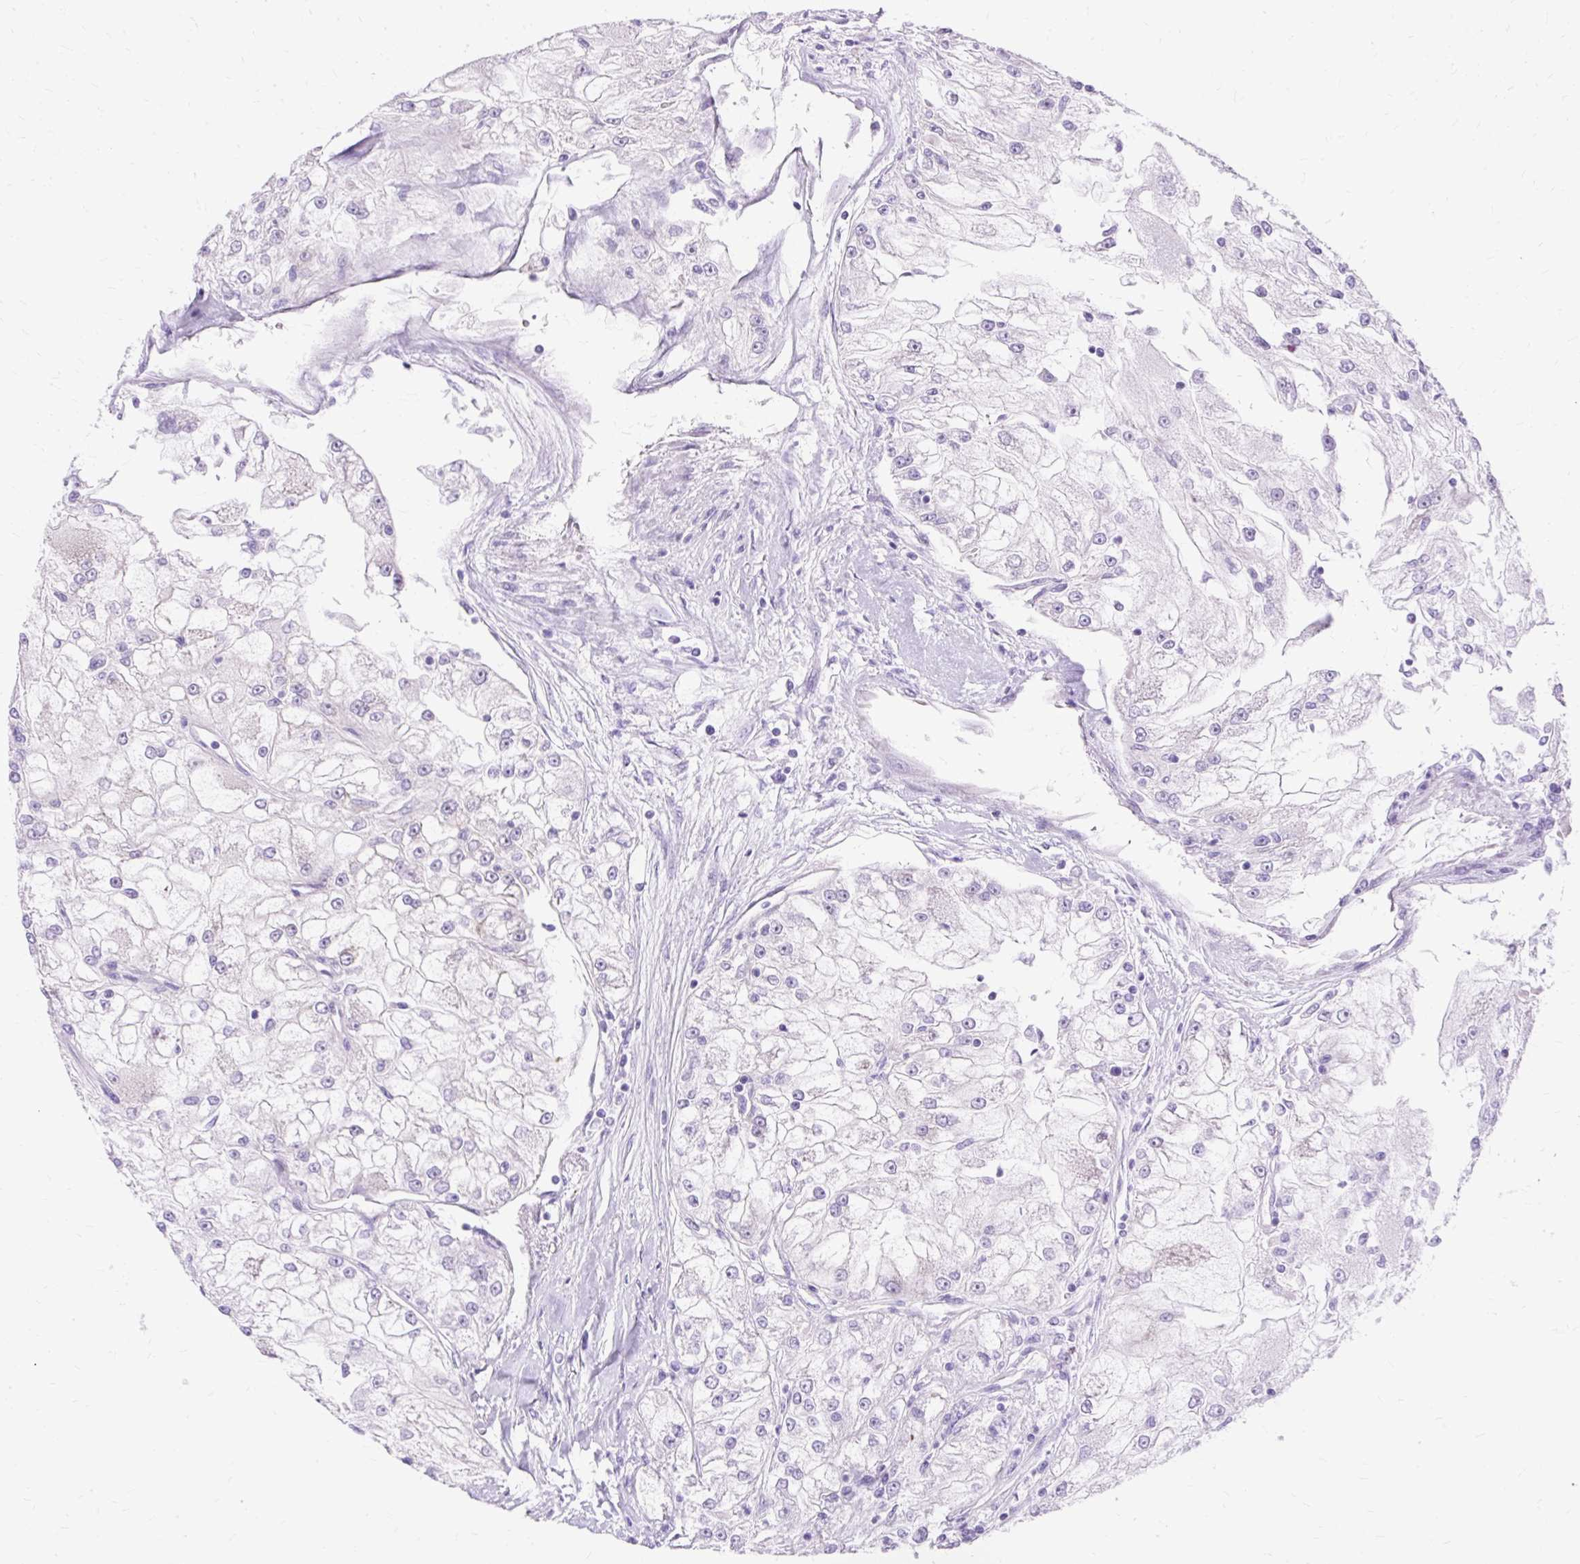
{"staining": {"intensity": "negative", "quantity": "none", "location": "none"}, "tissue": "renal cancer", "cell_type": "Tumor cells", "image_type": "cancer", "snomed": [{"axis": "morphology", "description": "Adenocarcinoma, NOS"}, {"axis": "topography", "description": "Kidney"}], "caption": "IHC of renal cancer (adenocarcinoma) exhibits no staining in tumor cells.", "gene": "MYO6", "patient": {"sex": "female", "age": 72}}